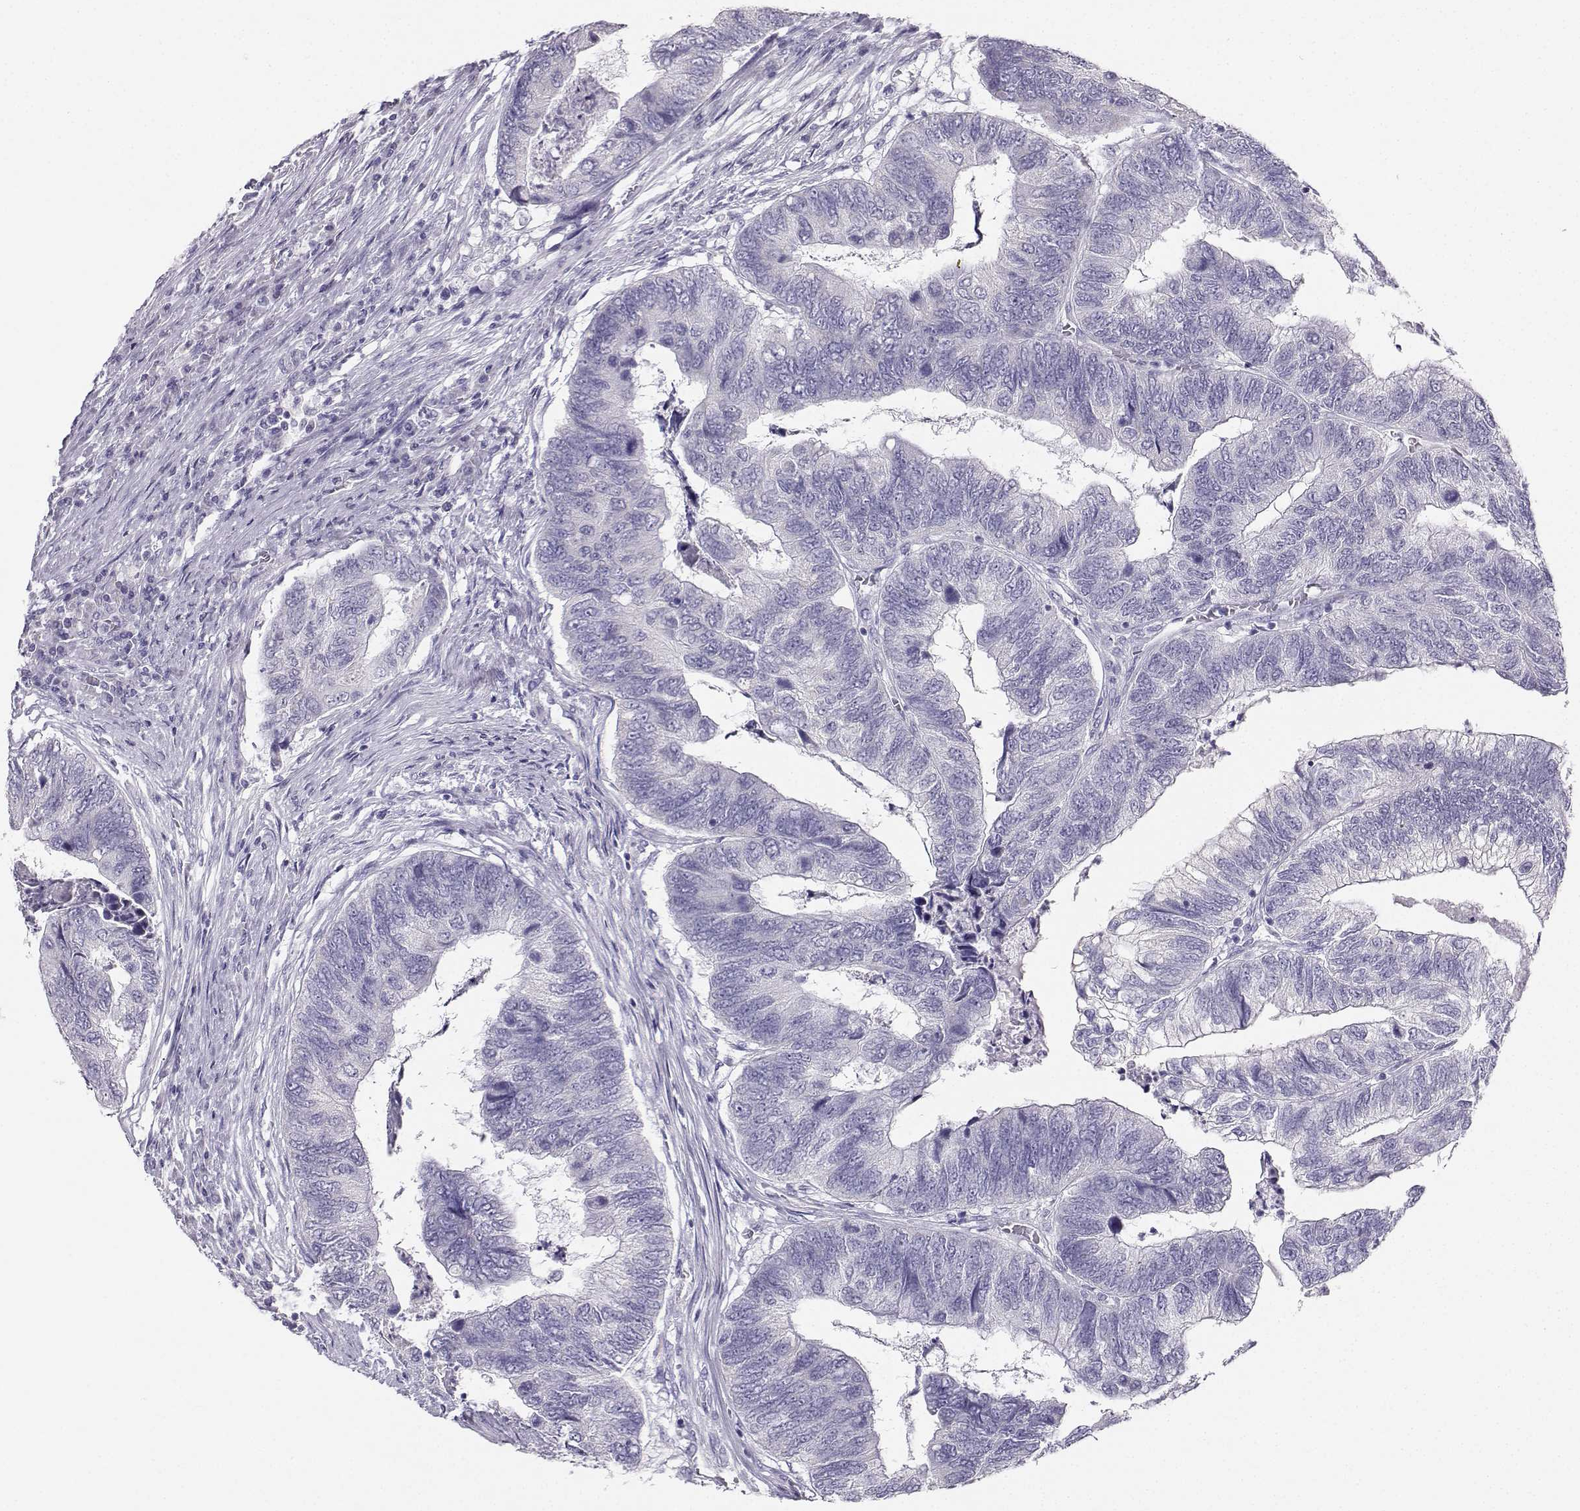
{"staining": {"intensity": "negative", "quantity": "none", "location": "none"}, "tissue": "colorectal cancer", "cell_type": "Tumor cells", "image_type": "cancer", "snomed": [{"axis": "morphology", "description": "Adenocarcinoma, NOS"}, {"axis": "topography", "description": "Colon"}], "caption": "DAB immunohistochemical staining of colorectal cancer (adenocarcinoma) reveals no significant positivity in tumor cells.", "gene": "AVP", "patient": {"sex": "female", "age": 67}}